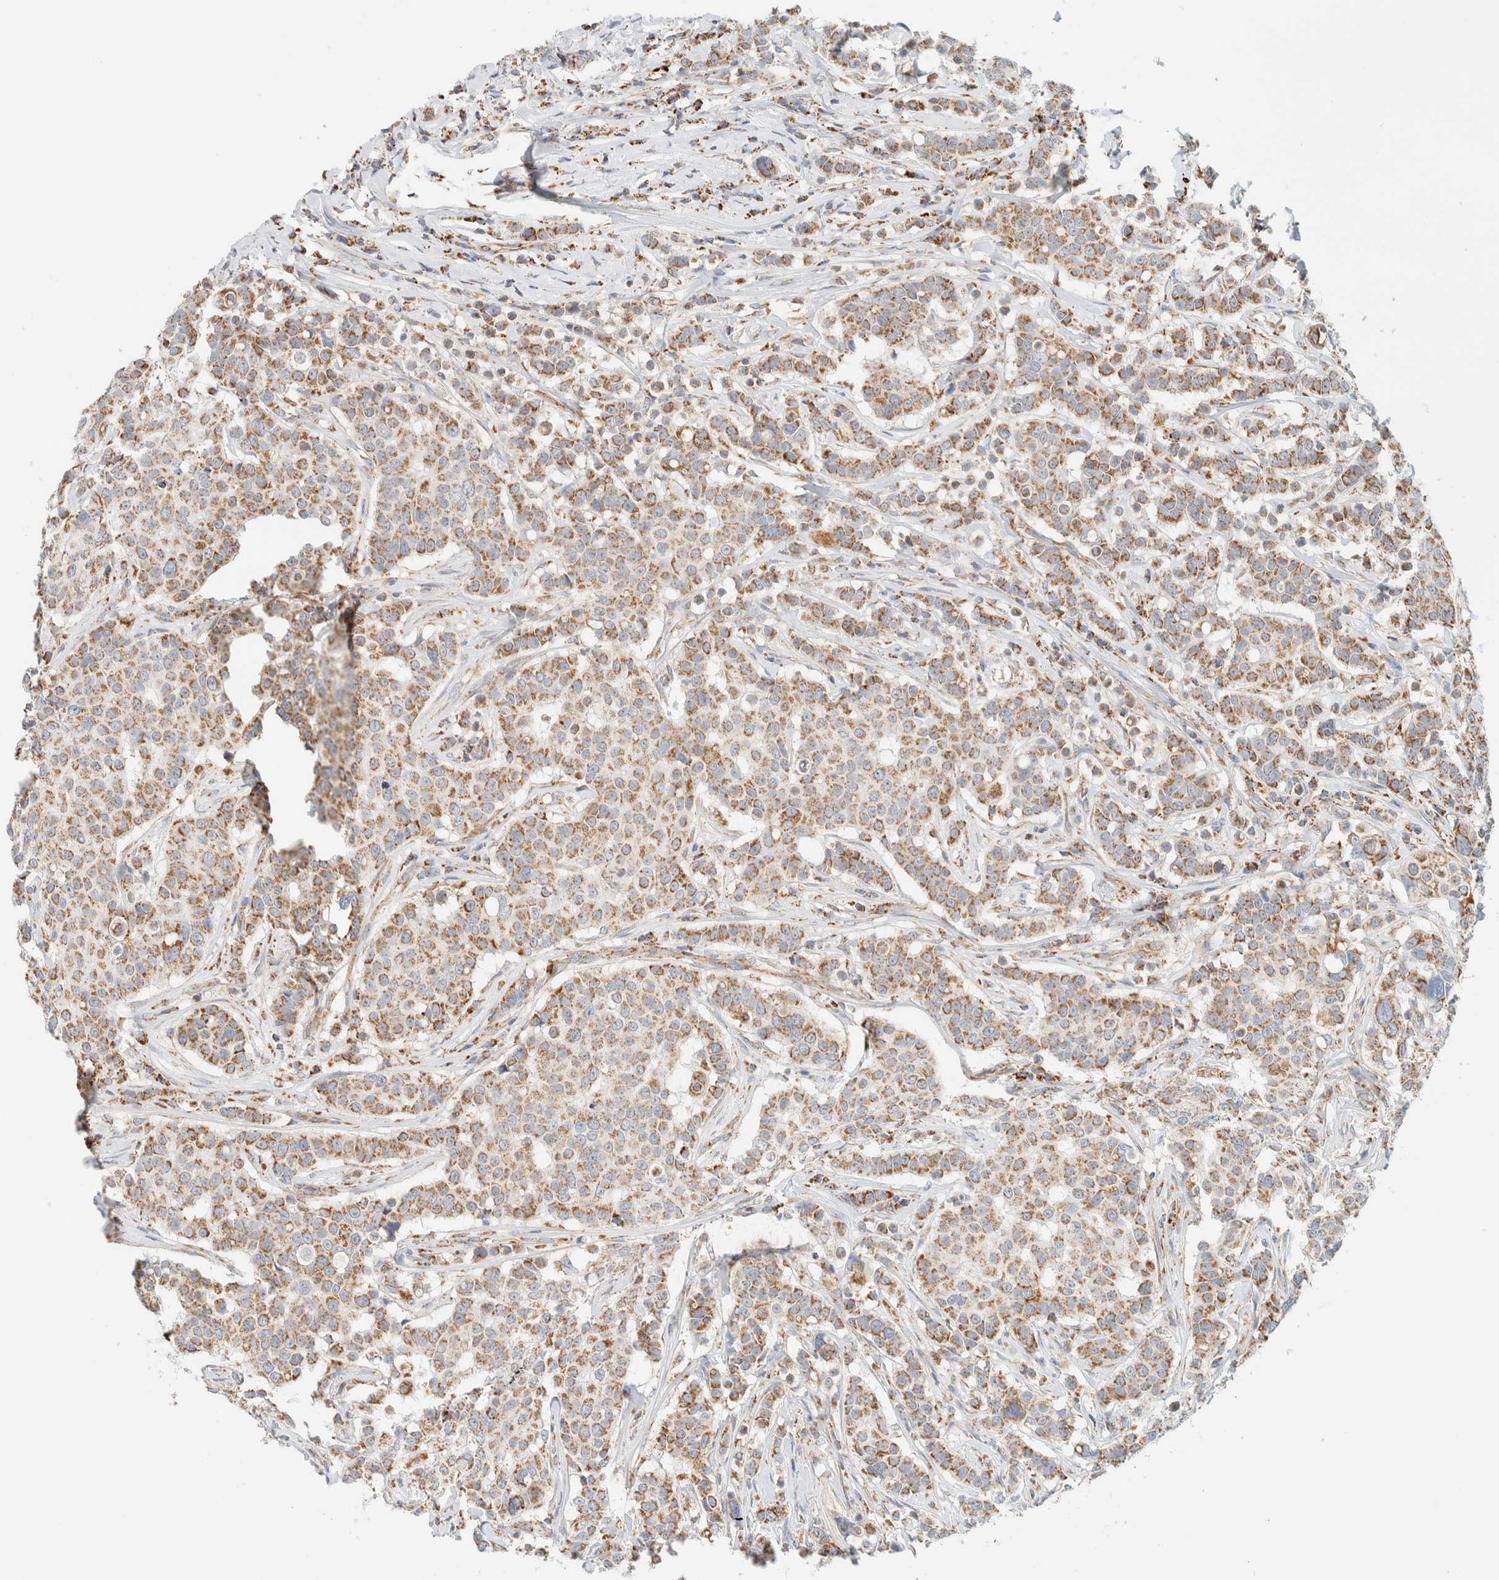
{"staining": {"intensity": "moderate", "quantity": ">75%", "location": "cytoplasmic/membranous"}, "tissue": "breast cancer", "cell_type": "Tumor cells", "image_type": "cancer", "snomed": [{"axis": "morphology", "description": "Duct carcinoma"}, {"axis": "topography", "description": "Breast"}], "caption": "Tumor cells show moderate cytoplasmic/membranous positivity in approximately >75% of cells in intraductal carcinoma (breast).", "gene": "KIFAP3", "patient": {"sex": "female", "age": 27}}